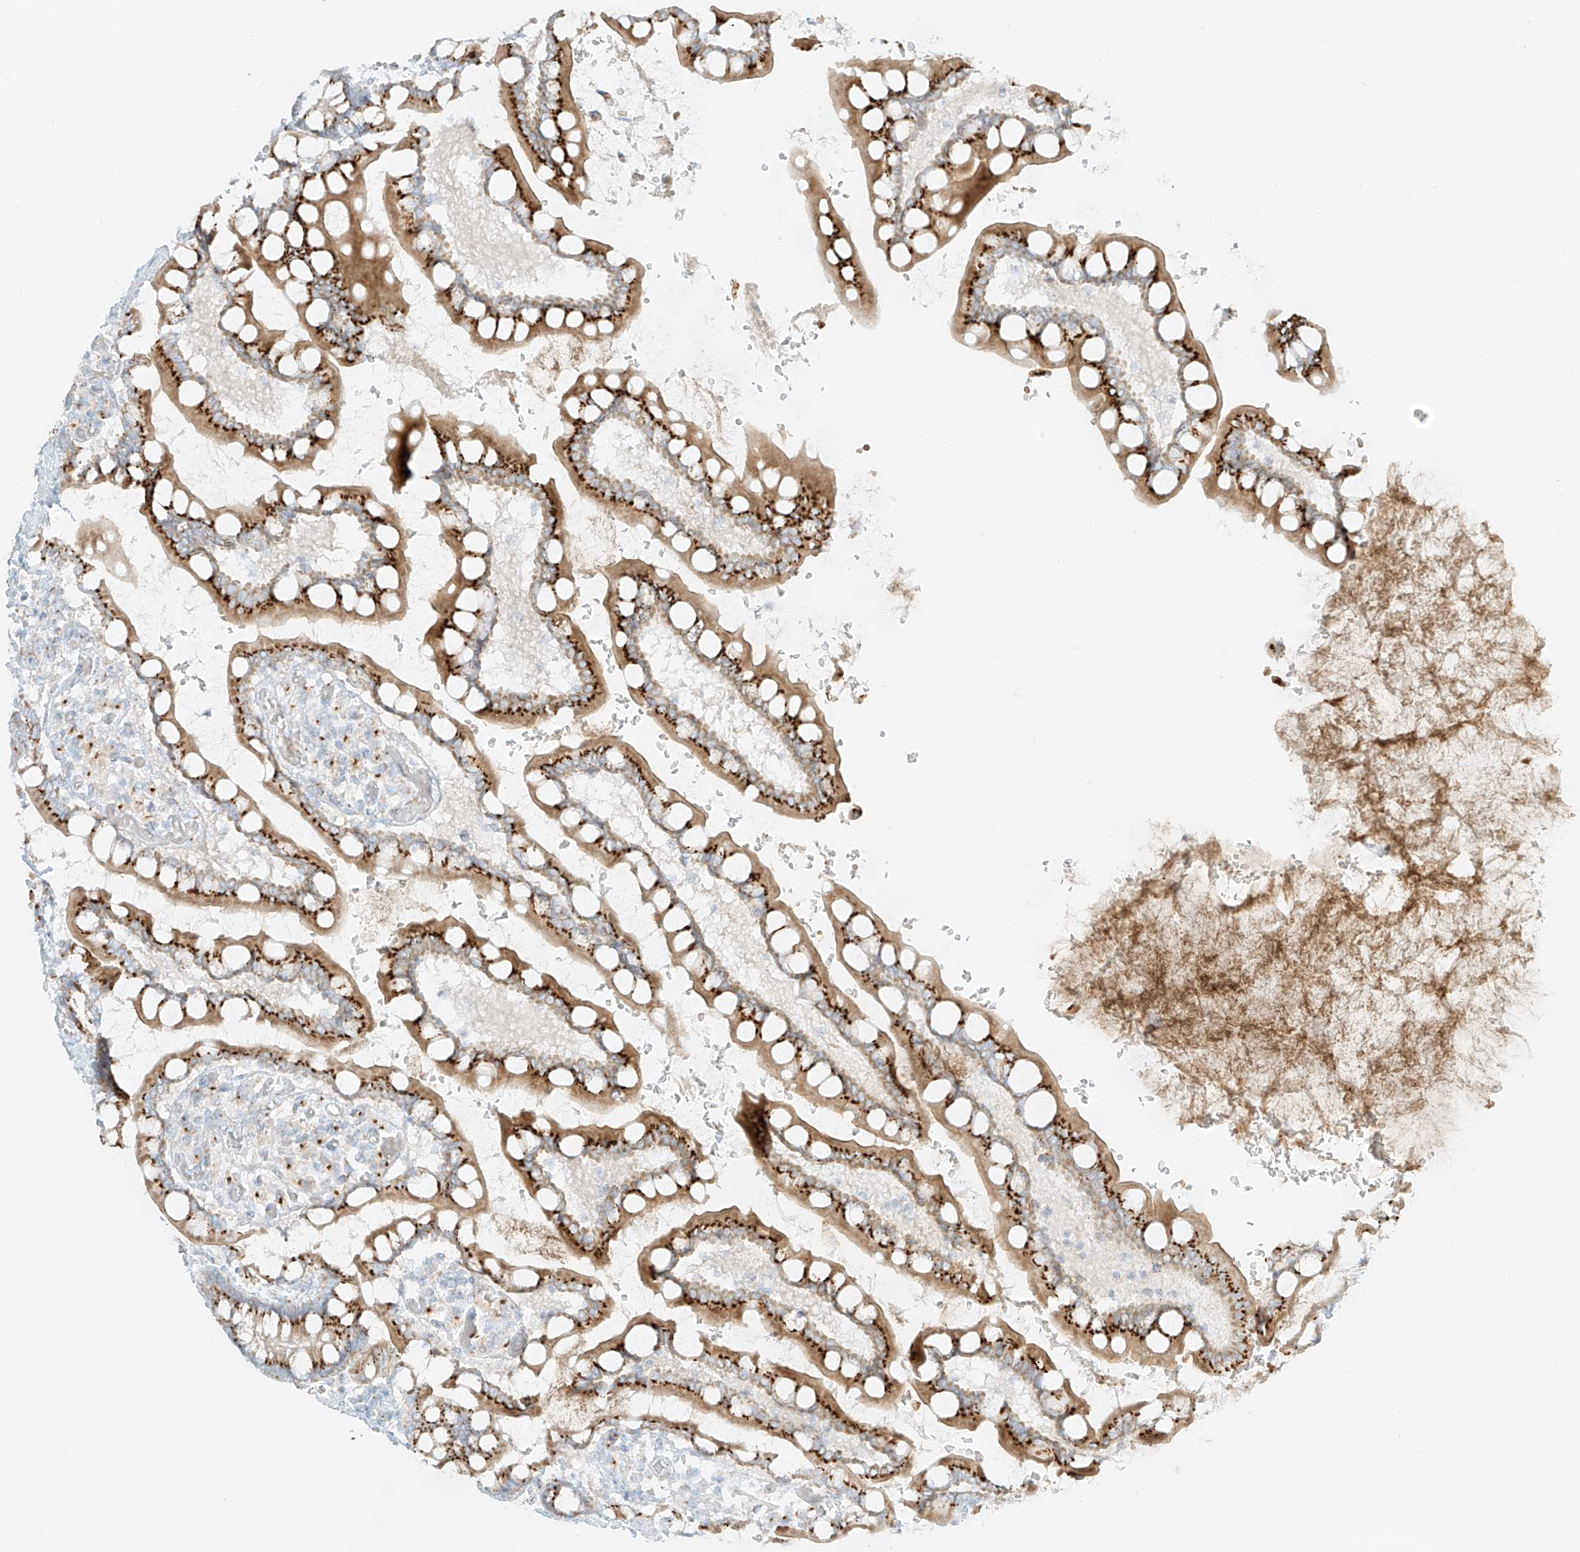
{"staining": {"intensity": "strong", "quantity": ">75%", "location": "cytoplasmic/membranous"}, "tissue": "small intestine", "cell_type": "Glandular cells", "image_type": "normal", "snomed": [{"axis": "morphology", "description": "Normal tissue, NOS"}, {"axis": "topography", "description": "Small intestine"}], "caption": "Immunohistochemistry image of normal small intestine: human small intestine stained using IHC displays high levels of strong protein expression localized specifically in the cytoplasmic/membranous of glandular cells, appearing as a cytoplasmic/membranous brown color.", "gene": "TMEM87B", "patient": {"sex": "male", "age": 52}}